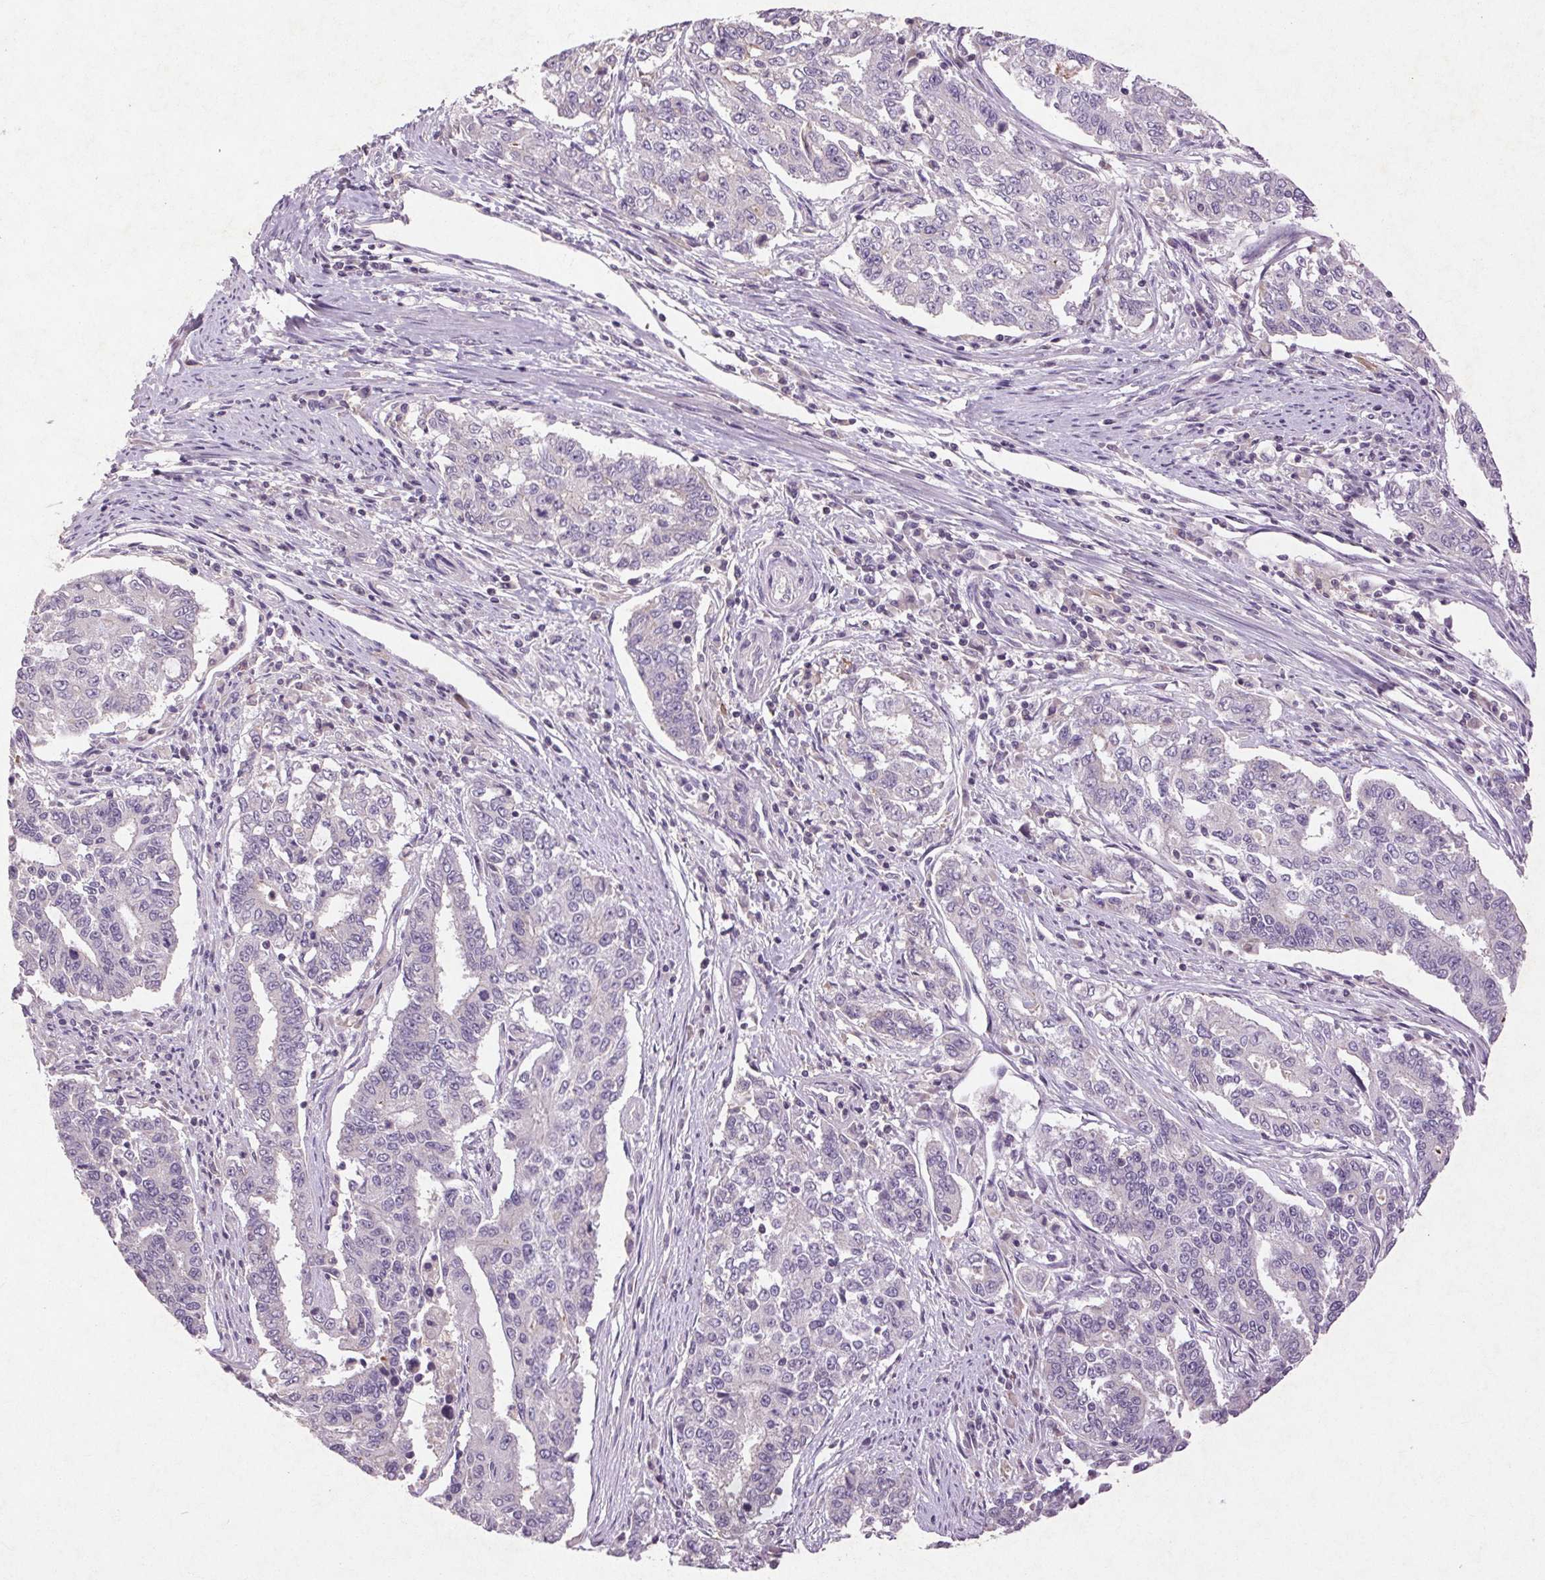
{"staining": {"intensity": "negative", "quantity": "none", "location": "none"}, "tissue": "endometrial cancer", "cell_type": "Tumor cells", "image_type": "cancer", "snomed": [{"axis": "morphology", "description": "Adenocarcinoma, NOS"}, {"axis": "topography", "description": "Uterus"}], "caption": "A histopathology image of human endometrial cancer (adenocarcinoma) is negative for staining in tumor cells. (DAB (3,3'-diaminobenzidine) IHC, high magnification).", "gene": "FNDC7", "patient": {"sex": "female", "age": 59}}